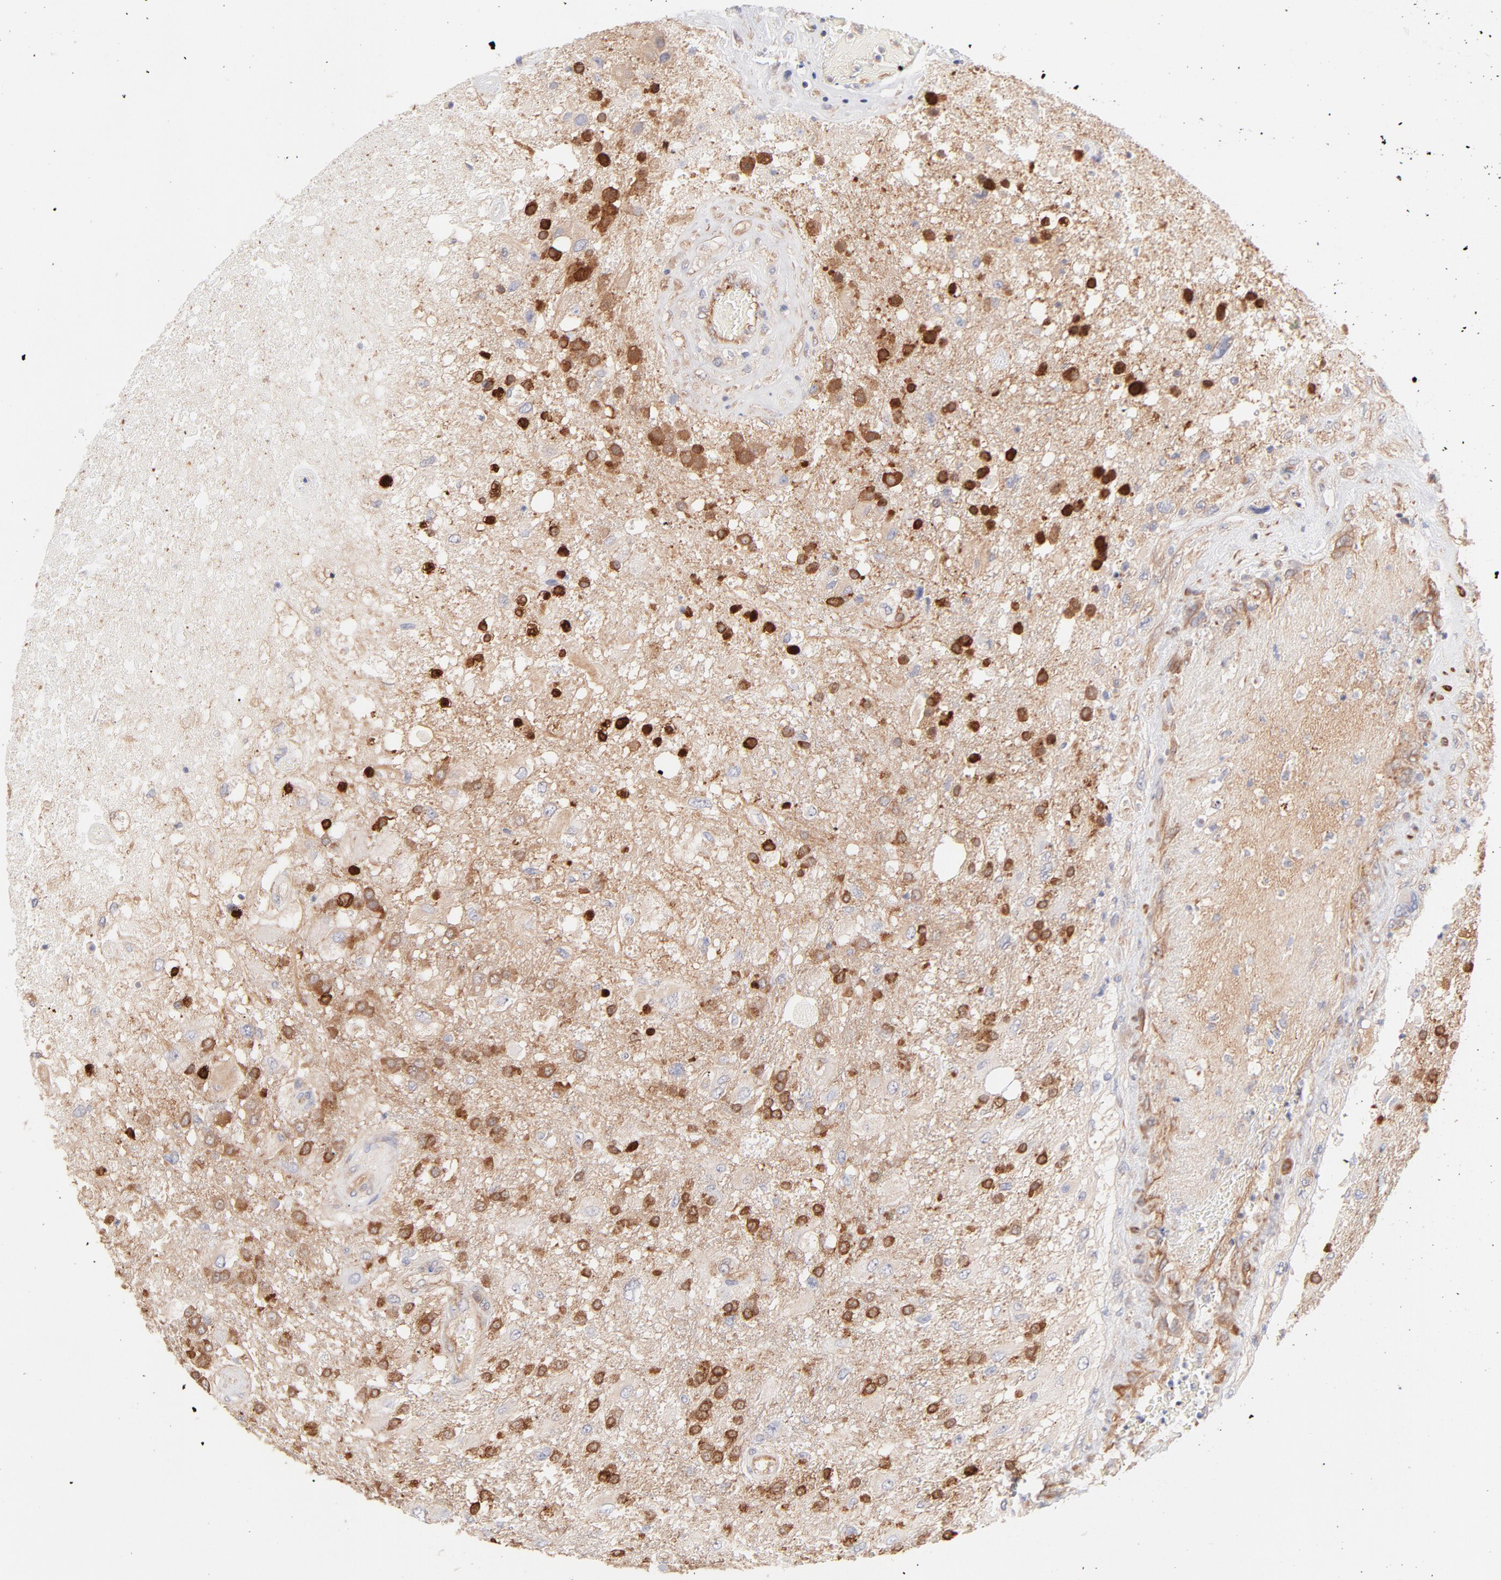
{"staining": {"intensity": "strong", "quantity": ">75%", "location": "cytoplasmic/membranous"}, "tissue": "glioma", "cell_type": "Tumor cells", "image_type": "cancer", "snomed": [{"axis": "morphology", "description": "Glioma, malignant, High grade"}, {"axis": "topography", "description": "Cerebral cortex"}], "caption": "Malignant high-grade glioma was stained to show a protein in brown. There is high levels of strong cytoplasmic/membranous staining in approximately >75% of tumor cells.", "gene": "LDLRAP1", "patient": {"sex": "male", "age": 79}}